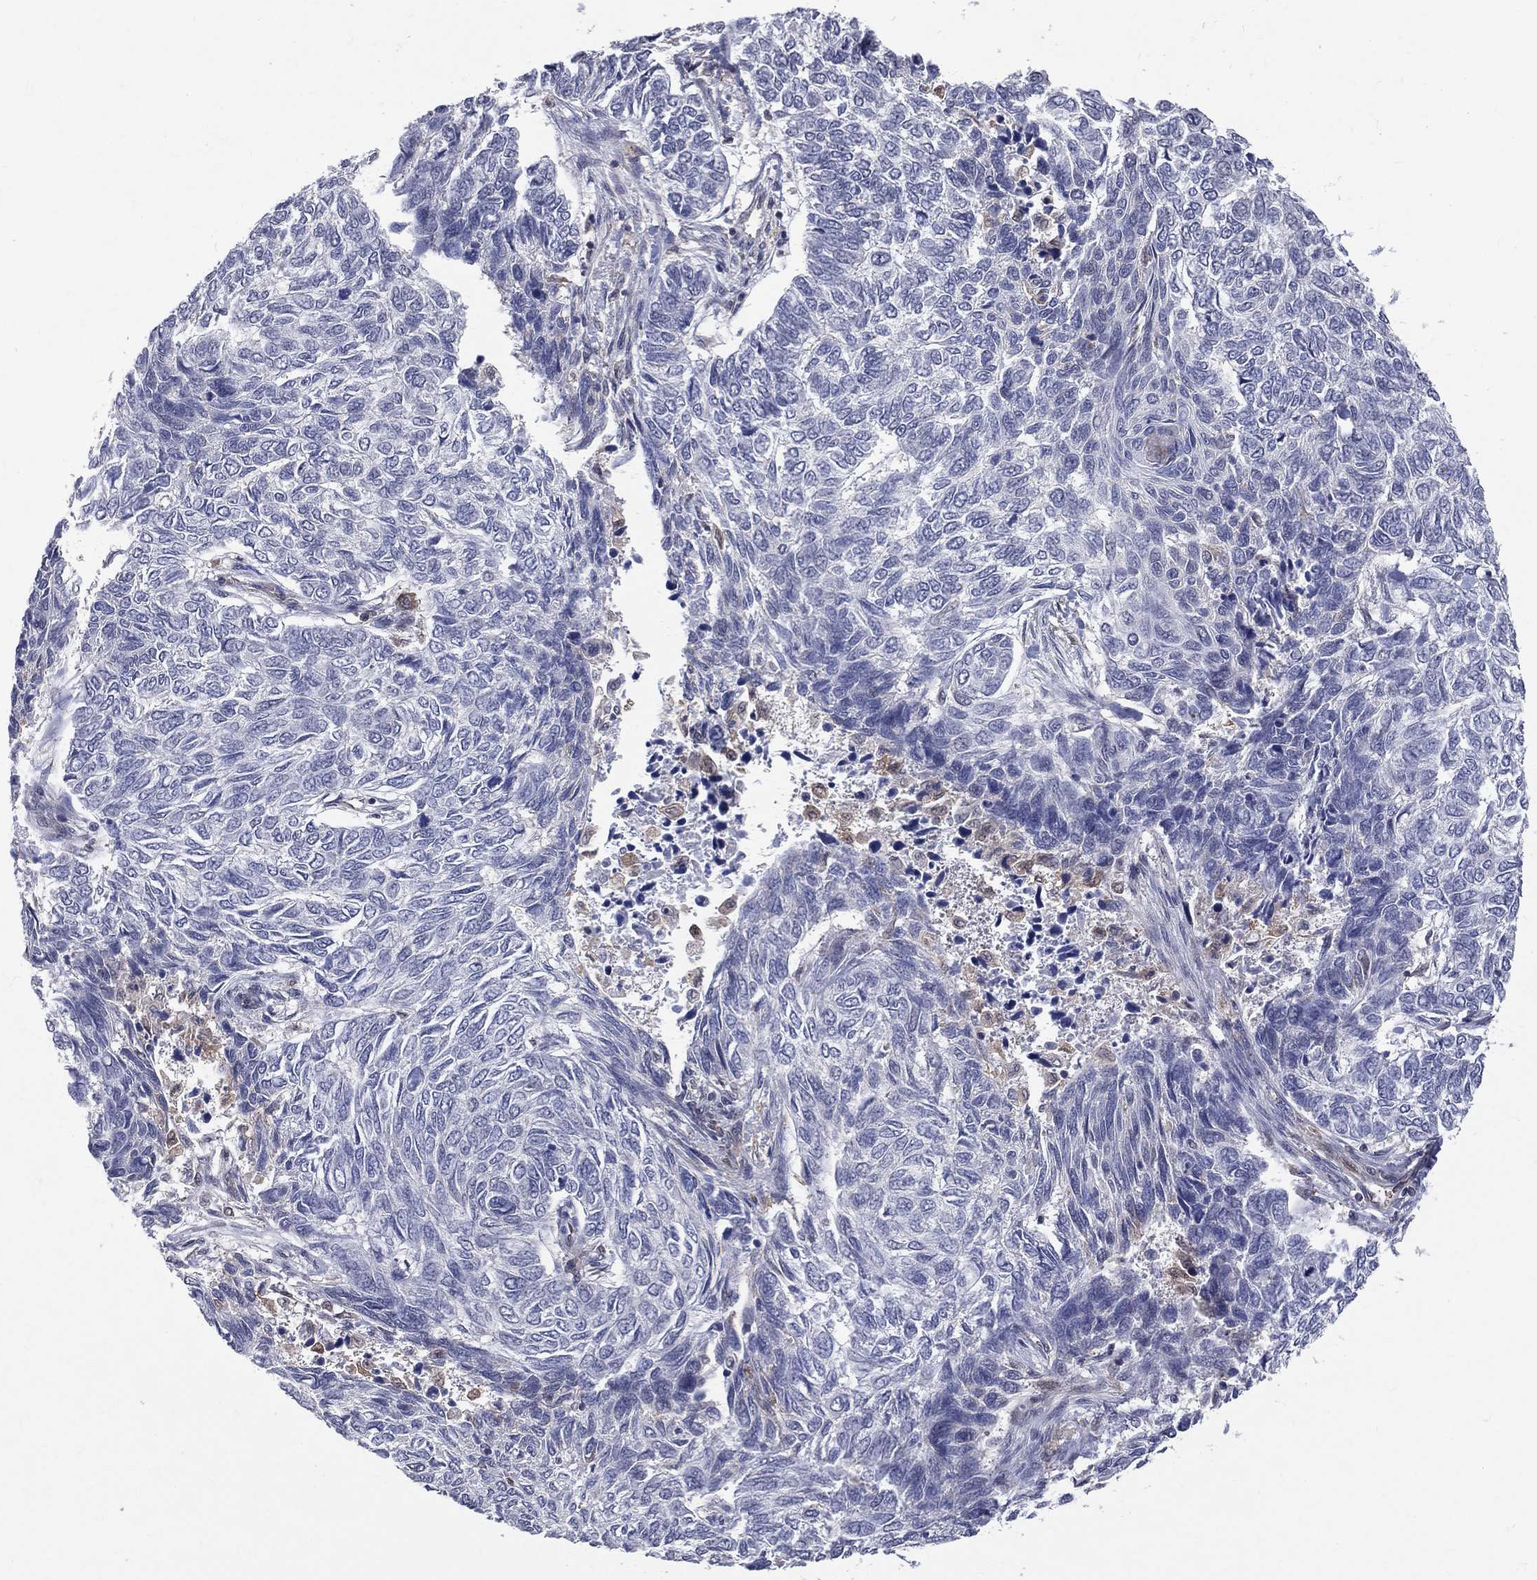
{"staining": {"intensity": "negative", "quantity": "none", "location": "none"}, "tissue": "skin cancer", "cell_type": "Tumor cells", "image_type": "cancer", "snomed": [{"axis": "morphology", "description": "Basal cell carcinoma"}, {"axis": "topography", "description": "Skin"}], "caption": "Histopathology image shows no protein staining in tumor cells of basal cell carcinoma (skin) tissue. The staining is performed using DAB (3,3'-diaminobenzidine) brown chromogen with nuclei counter-stained in using hematoxylin.", "gene": "GMPR2", "patient": {"sex": "female", "age": 65}}